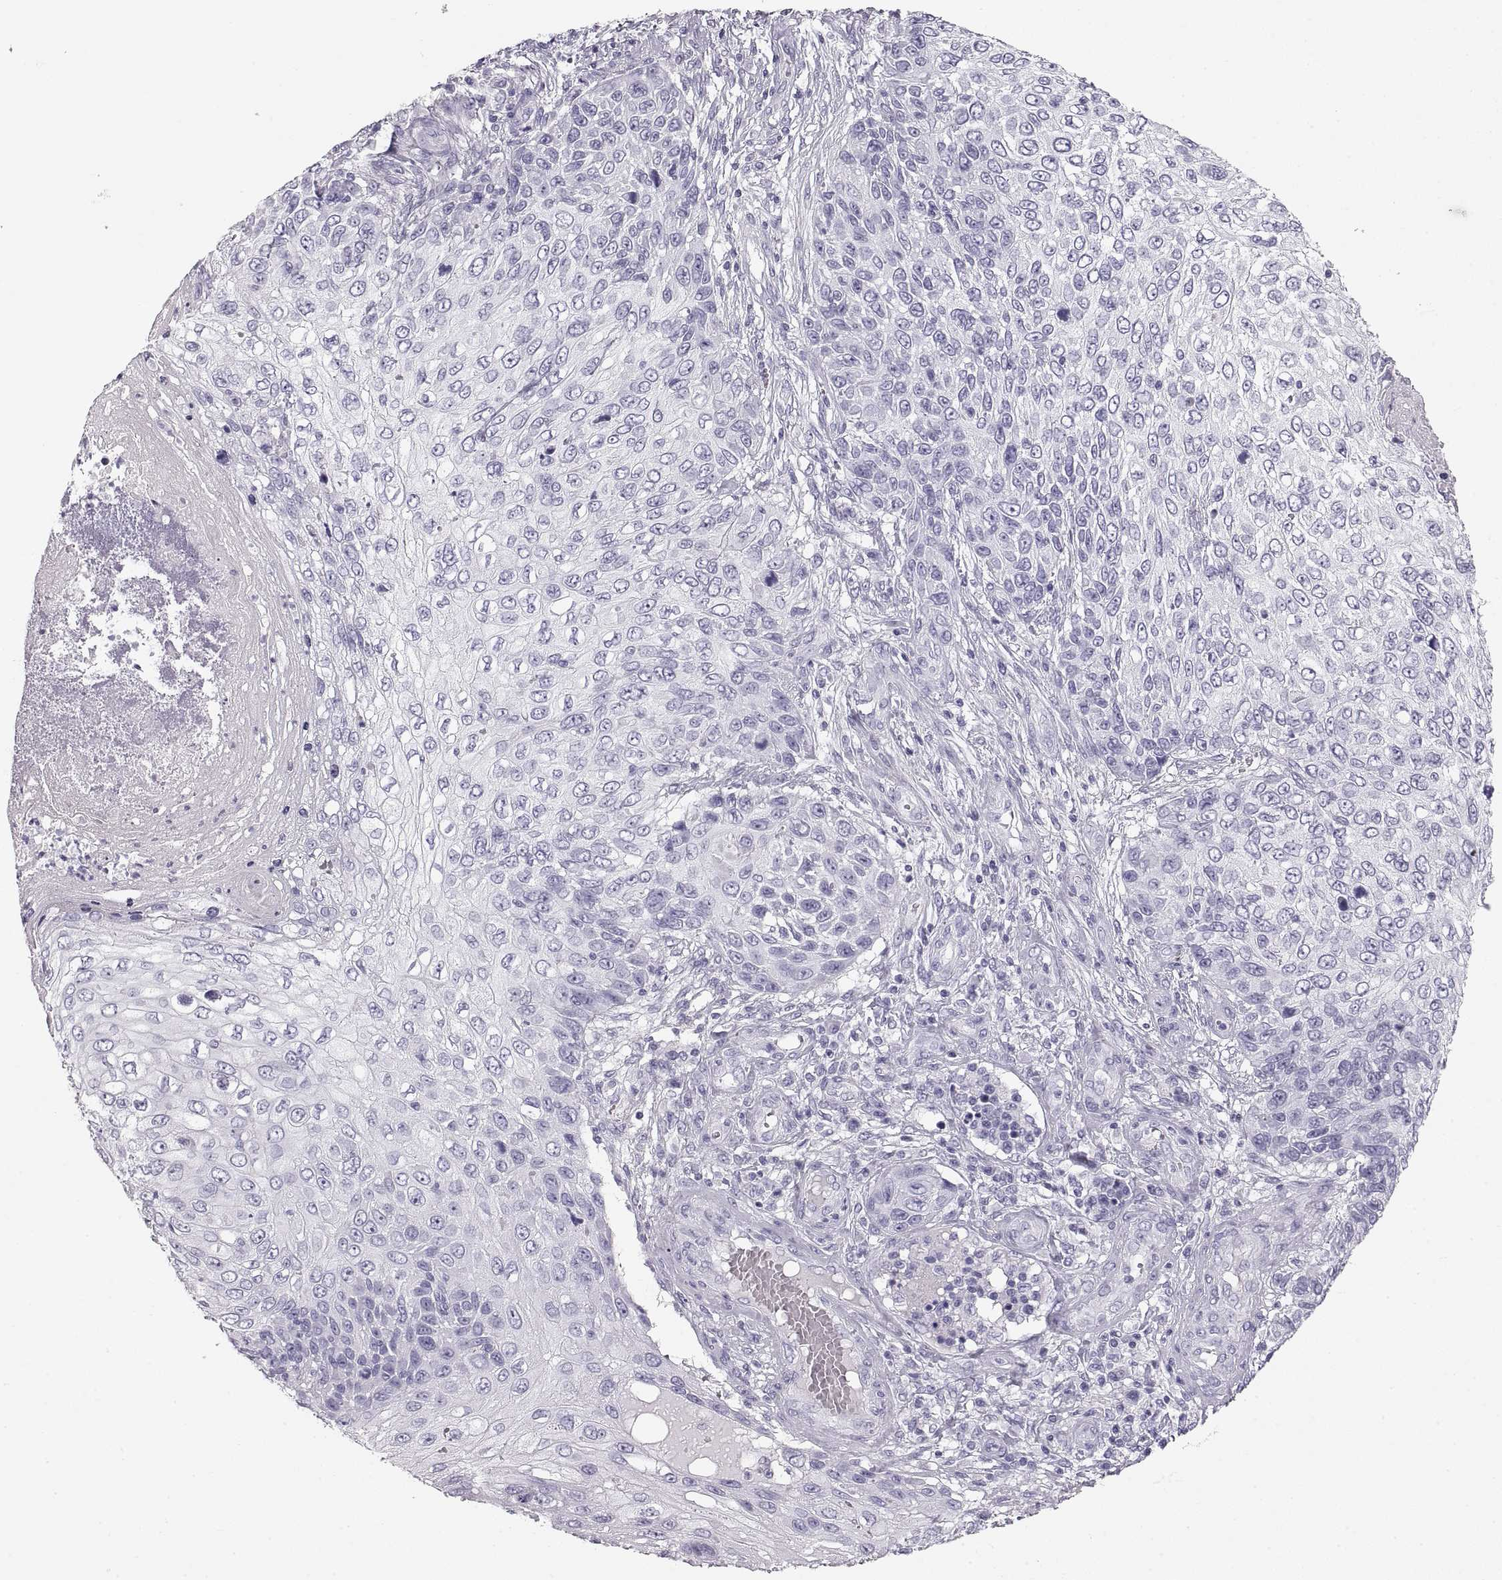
{"staining": {"intensity": "negative", "quantity": "none", "location": "none"}, "tissue": "skin cancer", "cell_type": "Tumor cells", "image_type": "cancer", "snomed": [{"axis": "morphology", "description": "Squamous cell carcinoma, NOS"}, {"axis": "topography", "description": "Skin"}], "caption": "Immunohistochemistry micrograph of human skin cancer stained for a protein (brown), which demonstrates no staining in tumor cells. (Stains: DAB immunohistochemistry (IHC) with hematoxylin counter stain, Microscopy: brightfield microscopy at high magnification).", "gene": "CRYAA", "patient": {"sex": "male", "age": 92}}